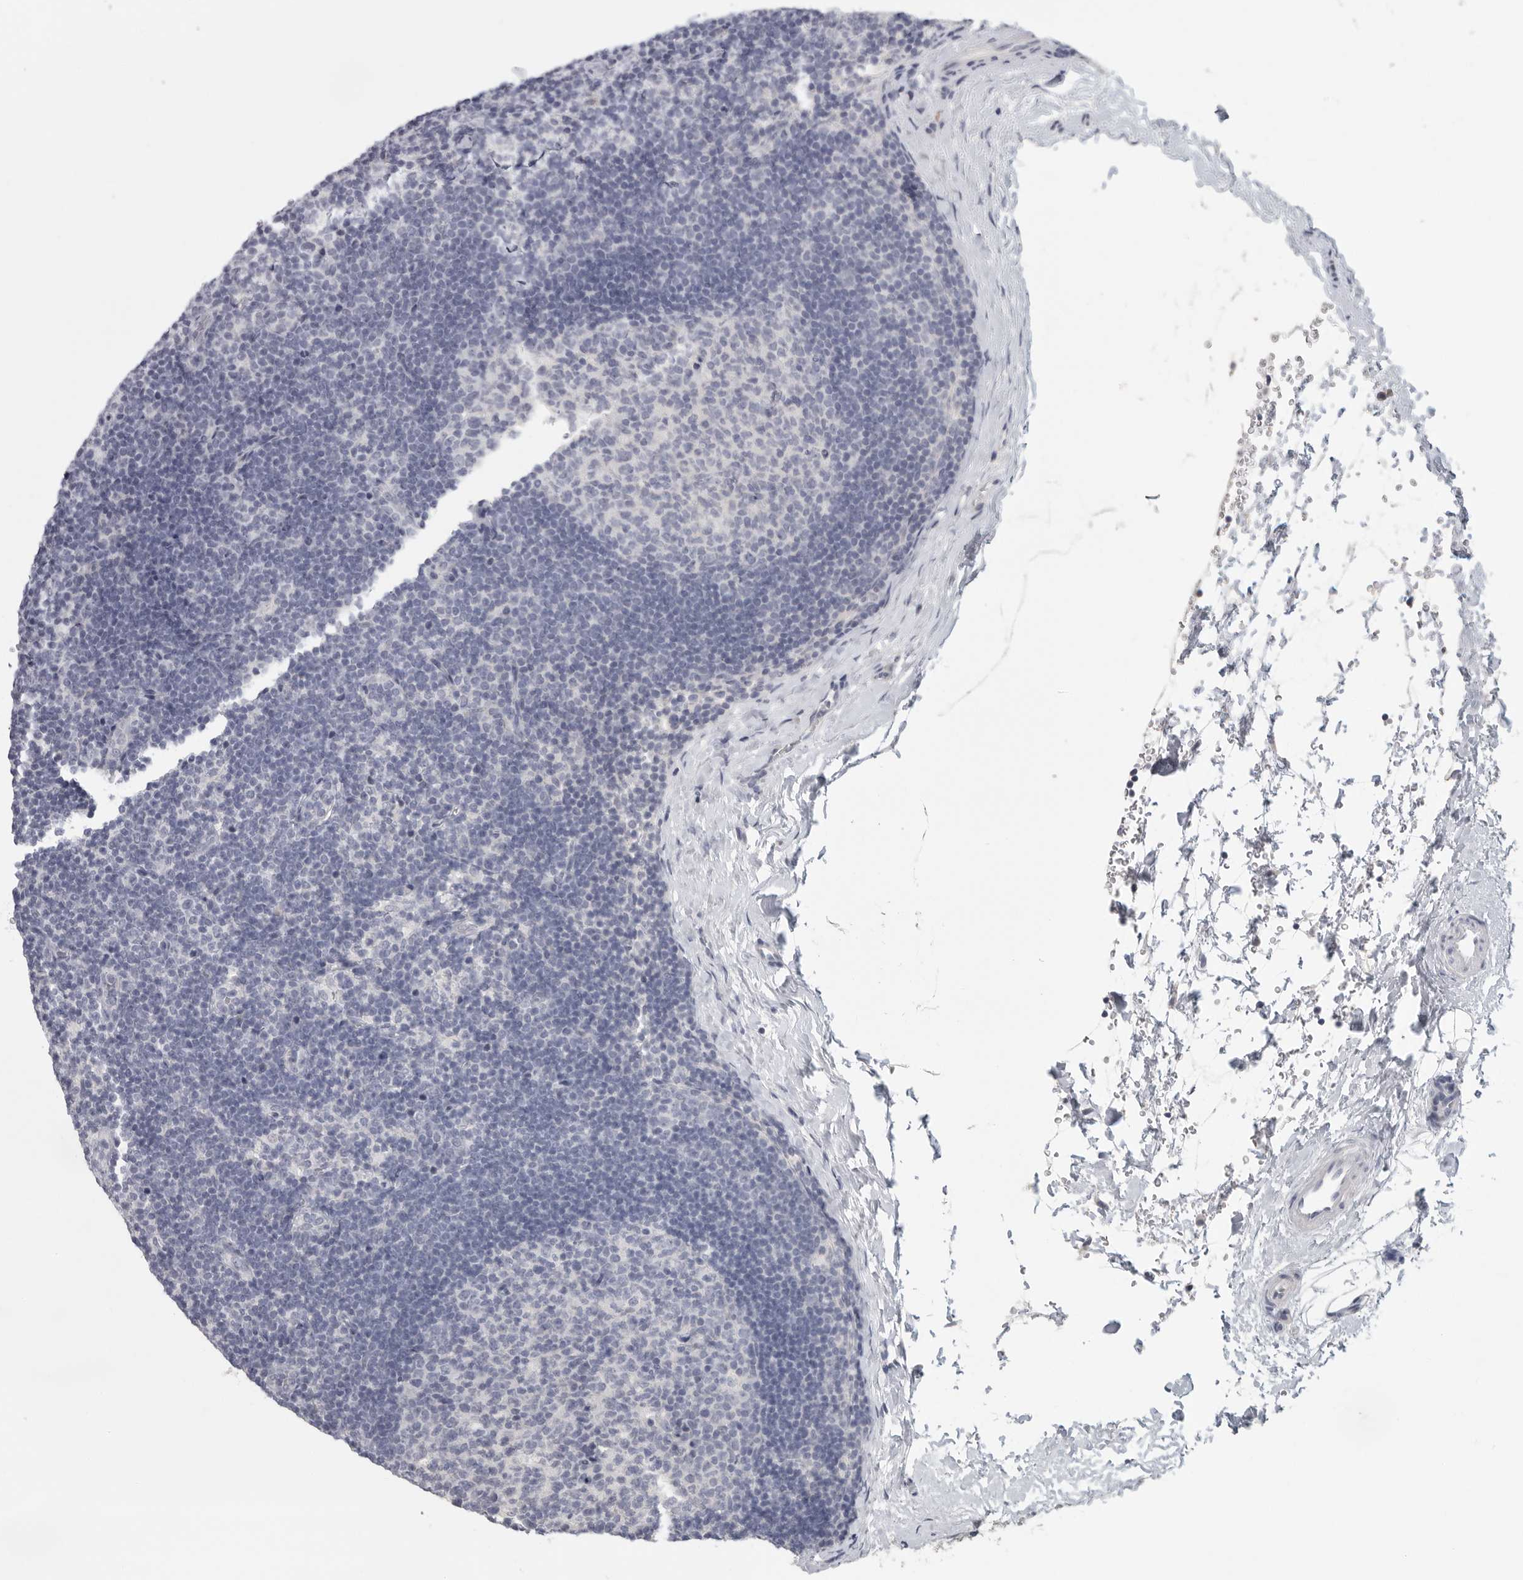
{"staining": {"intensity": "negative", "quantity": "none", "location": "none"}, "tissue": "lymph node", "cell_type": "Germinal center cells", "image_type": "normal", "snomed": [{"axis": "morphology", "description": "Normal tissue, NOS"}, {"axis": "topography", "description": "Lymph node"}], "caption": "Immunohistochemistry of benign lymph node displays no positivity in germinal center cells.", "gene": "DNAJC11", "patient": {"sex": "female", "age": 22}}